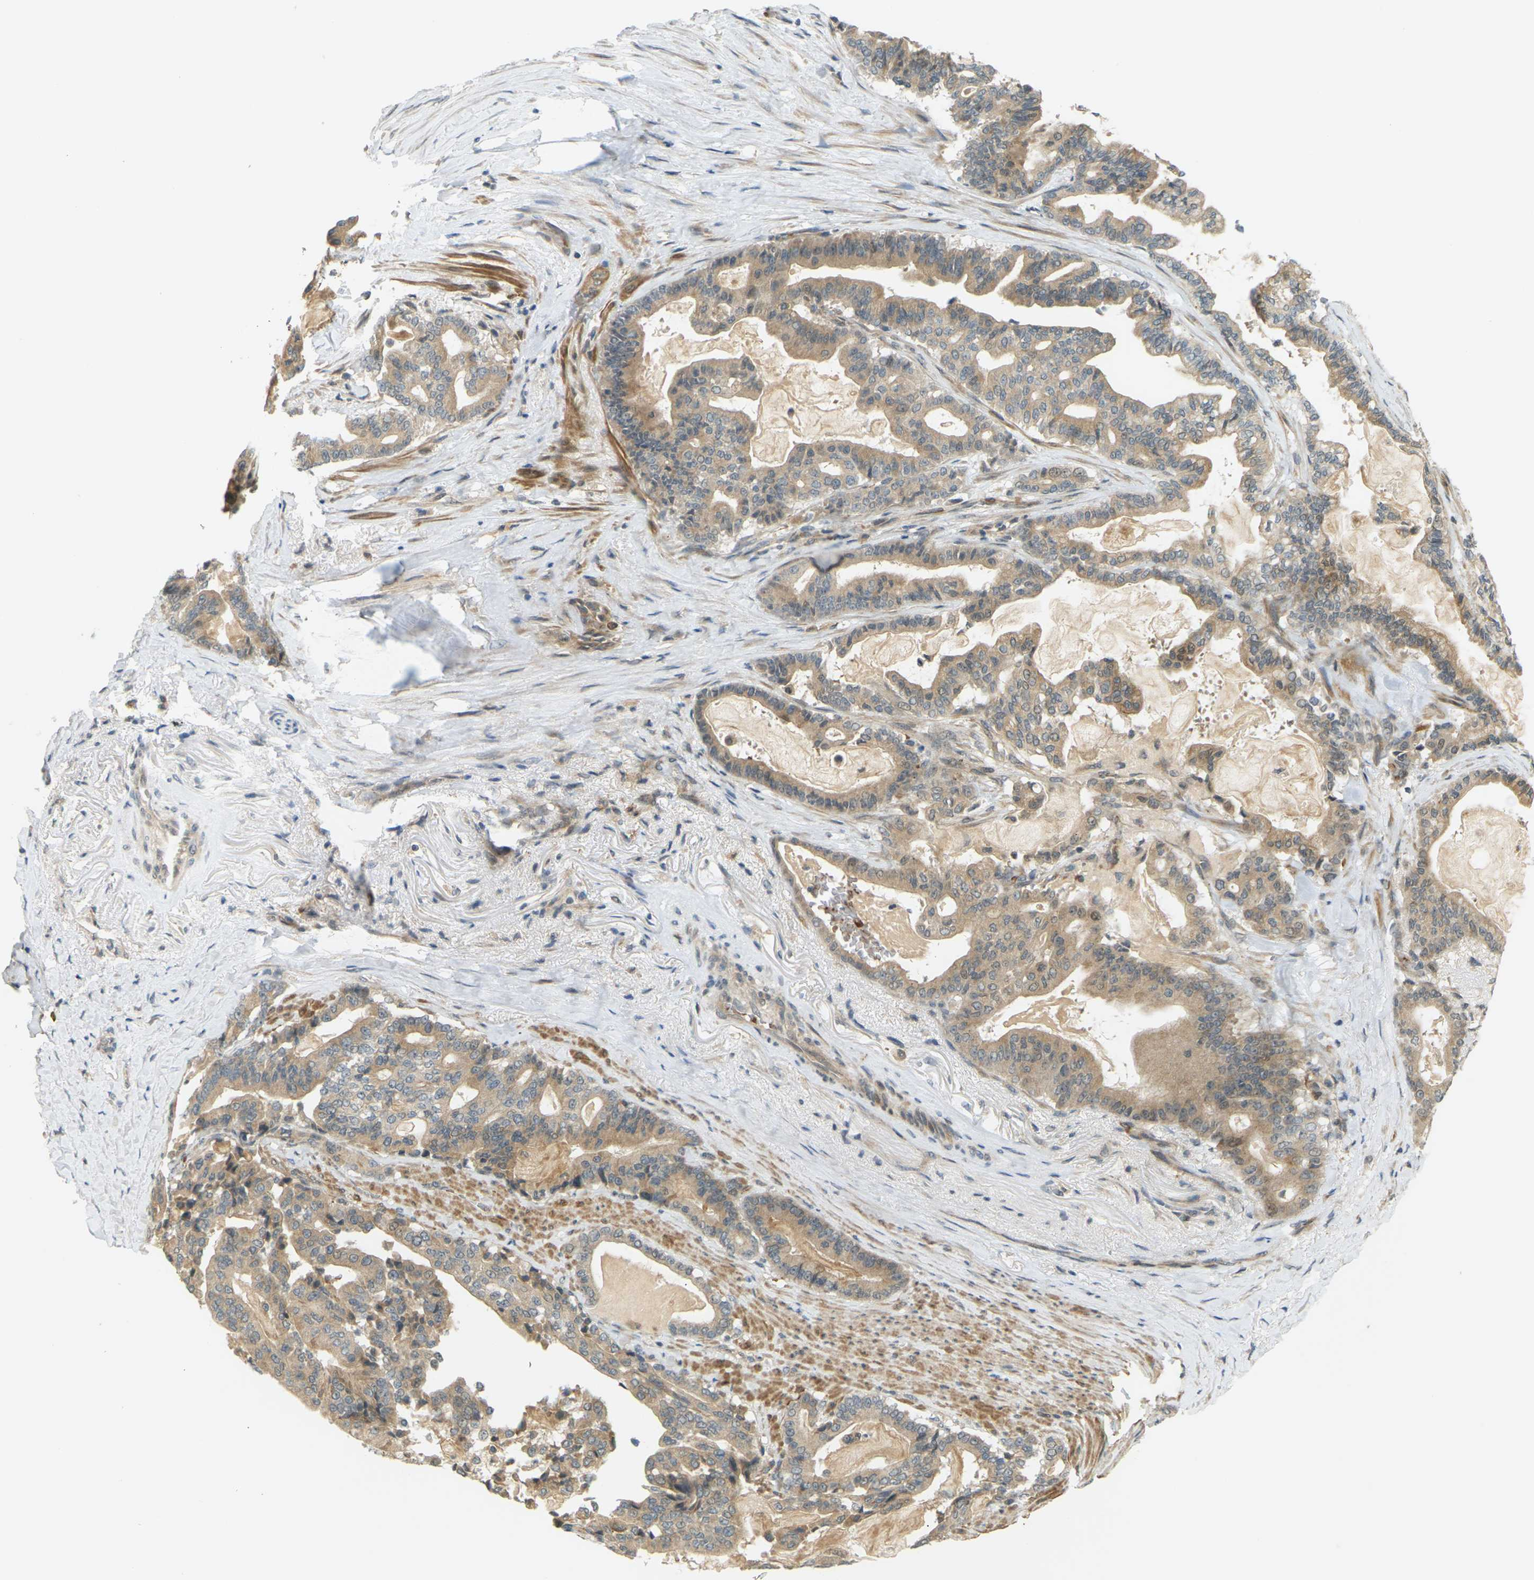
{"staining": {"intensity": "moderate", "quantity": ">75%", "location": "cytoplasmic/membranous"}, "tissue": "pancreatic cancer", "cell_type": "Tumor cells", "image_type": "cancer", "snomed": [{"axis": "morphology", "description": "Adenocarcinoma, NOS"}, {"axis": "topography", "description": "Pancreas"}], "caption": "The histopathology image reveals immunohistochemical staining of pancreatic cancer (adenocarcinoma). There is moderate cytoplasmic/membranous expression is present in approximately >75% of tumor cells.", "gene": "SOCS6", "patient": {"sex": "male", "age": 63}}